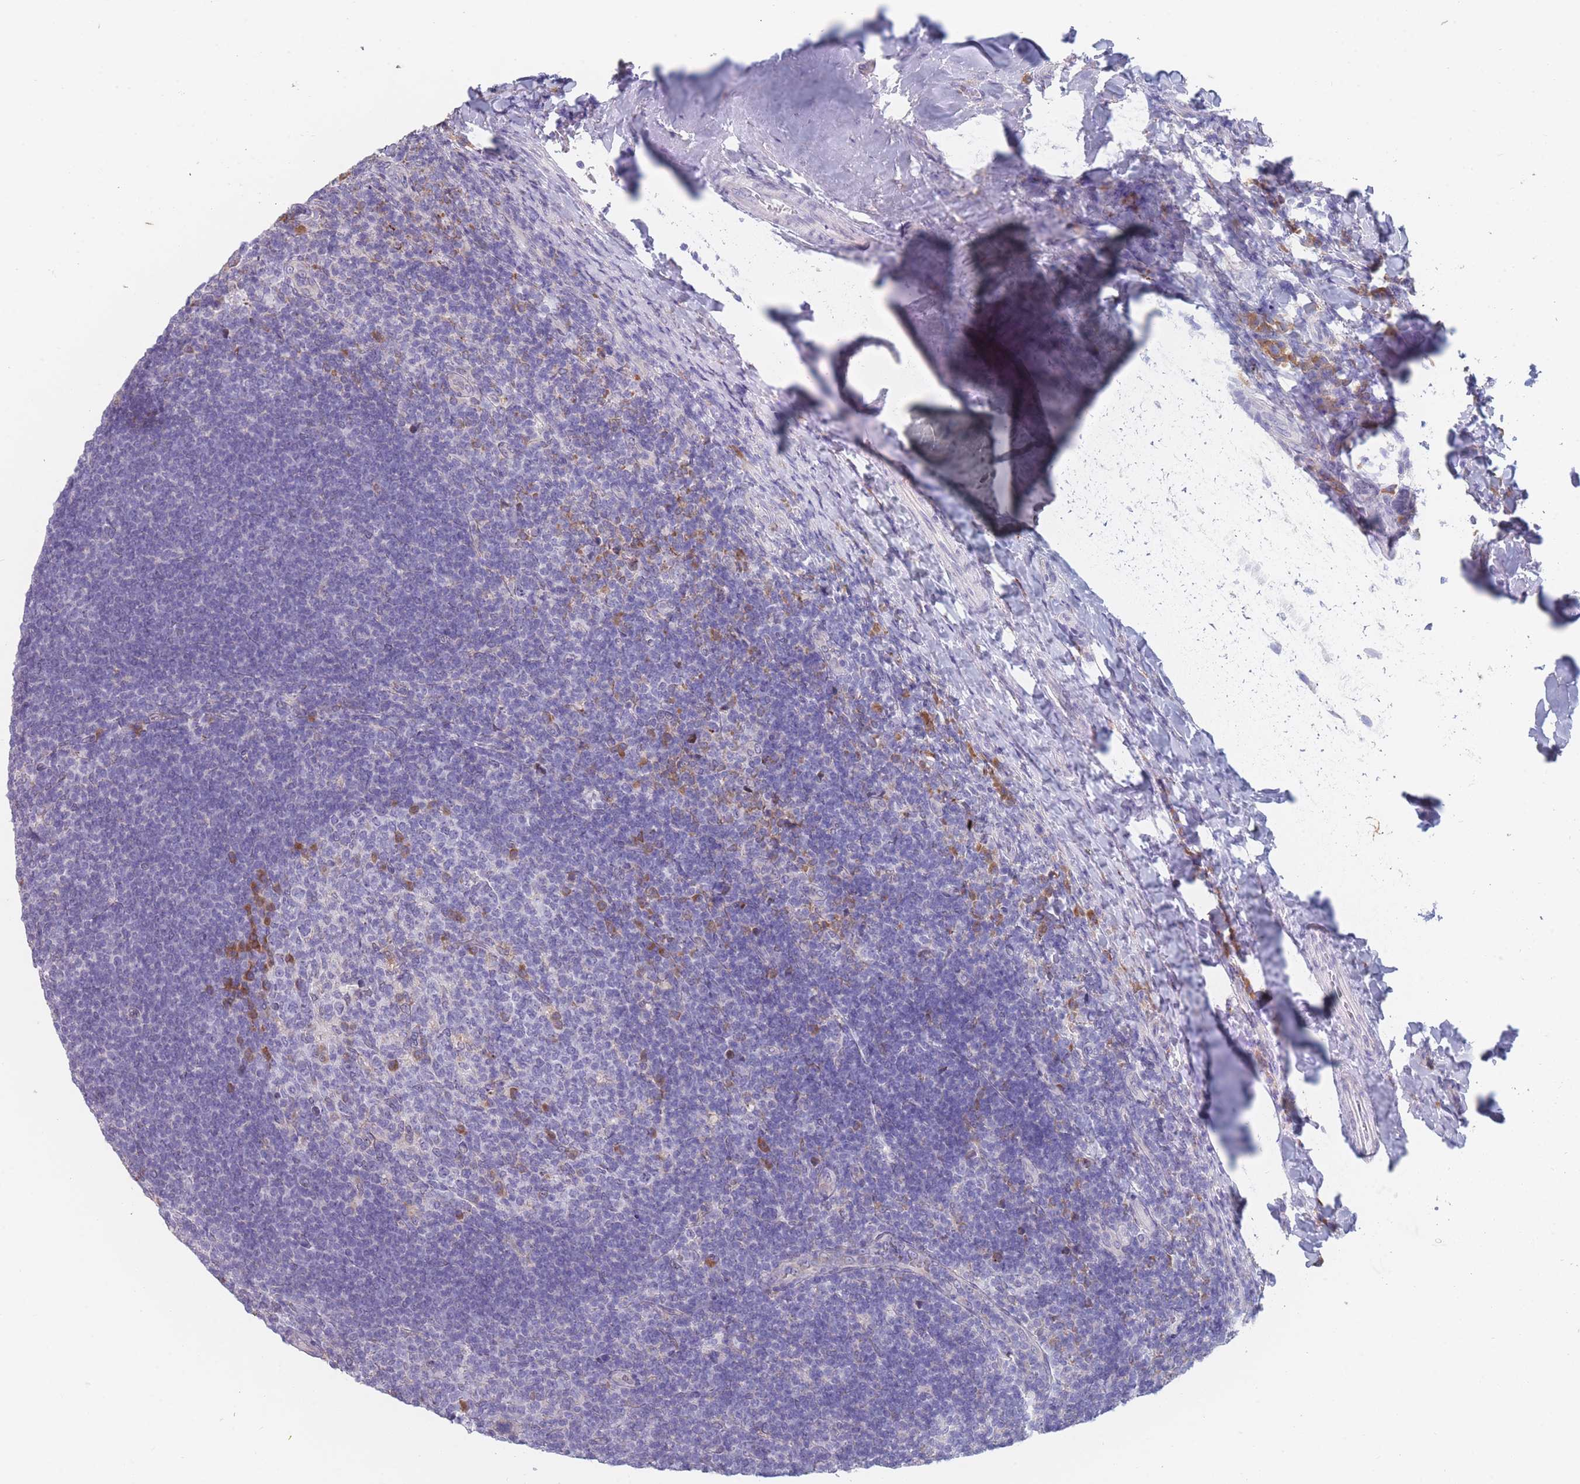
{"staining": {"intensity": "moderate", "quantity": "<25%", "location": "cytoplasmic/membranous"}, "tissue": "tonsil", "cell_type": "Germinal center cells", "image_type": "normal", "snomed": [{"axis": "morphology", "description": "Normal tissue, NOS"}, {"axis": "topography", "description": "Tonsil"}], "caption": "Moderate cytoplasmic/membranous expression is appreciated in approximately <25% of germinal center cells in benign tonsil. Nuclei are stained in blue.", "gene": "TMED10", "patient": {"sex": "female", "age": 10}}